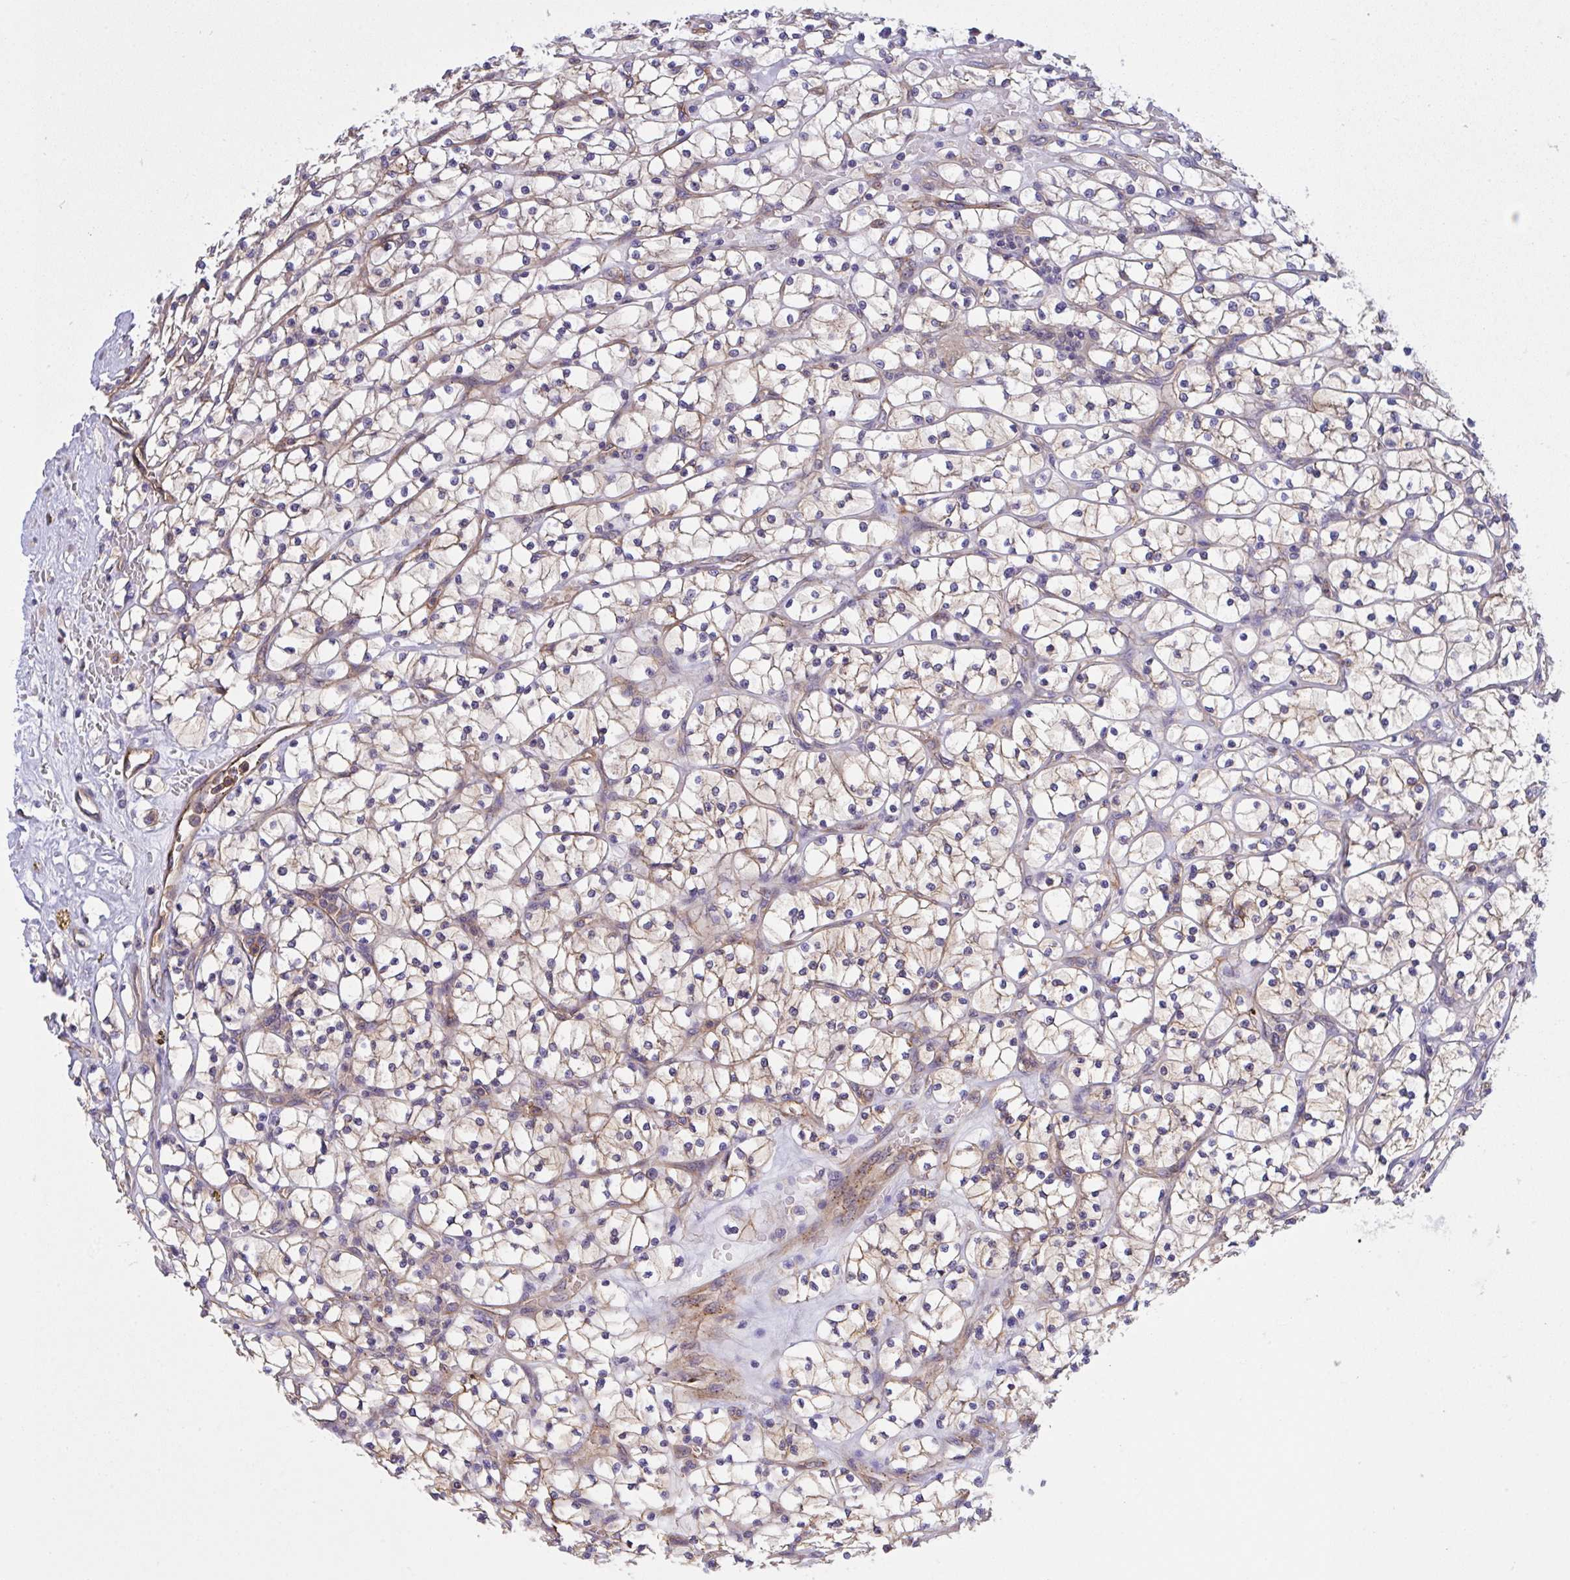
{"staining": {"intensity": "moderate", "quantity": "25%-75%", "location": "cytoplasmic/membranous"}, "tissue": "renal cancer", "cell_type": "Tumor cells", "image_type": "cancer", "snomed": [{"axis": "morphology", "description": "Adenocarcinoma, NOS"}, {"axis": "topography", "description": "Kidney"}], "caption": "Protein expression analysis of human renal adenocarcinoma reveals moderate cytoplasmic/membranous positivity in about 25%-75% of tumor cells.", "gene": "C4orf36", "patient": {"sex": "female", "age": 64}}